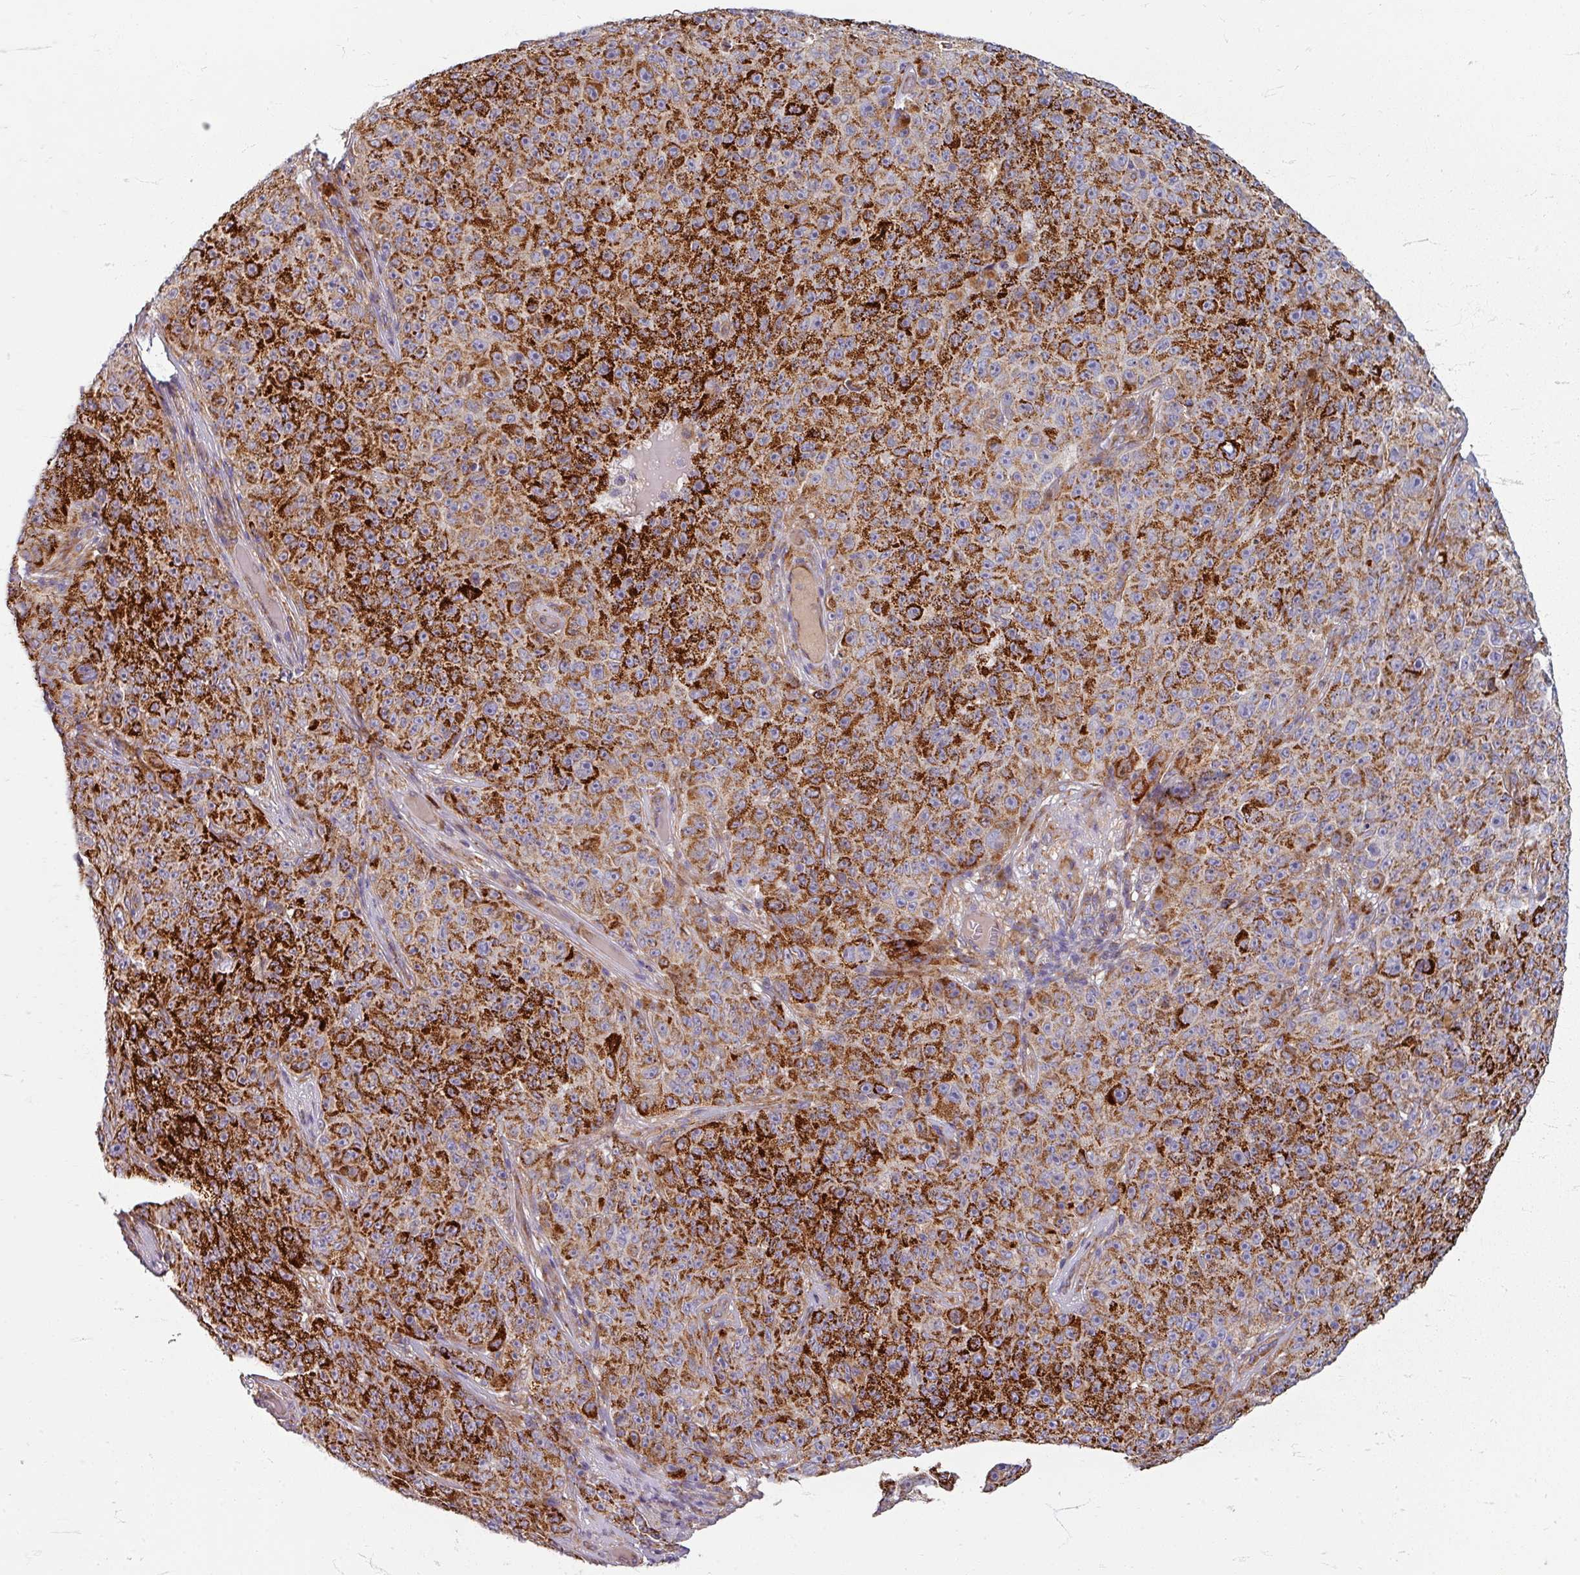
{"staining": {"intensity": "strong", "quantity": ">75%", "location": "cytoplasmic/membranous"}, "tissue": "melanoma", "cell_type": "Tumor cells", "image_type": "cancer", "snomed": [{"axis": "morphology", "description": "Malignant melanoma, NOS"}, {"axis": "topography", "description": "Skin"}], "caption": "A high-resolution micrograph shows immunohistochemistry staining of malignant melanoma, which demonstrates strong cytoplasmic/membranous expression in approximately >75% of tumor cells.", "gene": "GABARAPL1", "patient": {"sex": "female", "age": 82}}